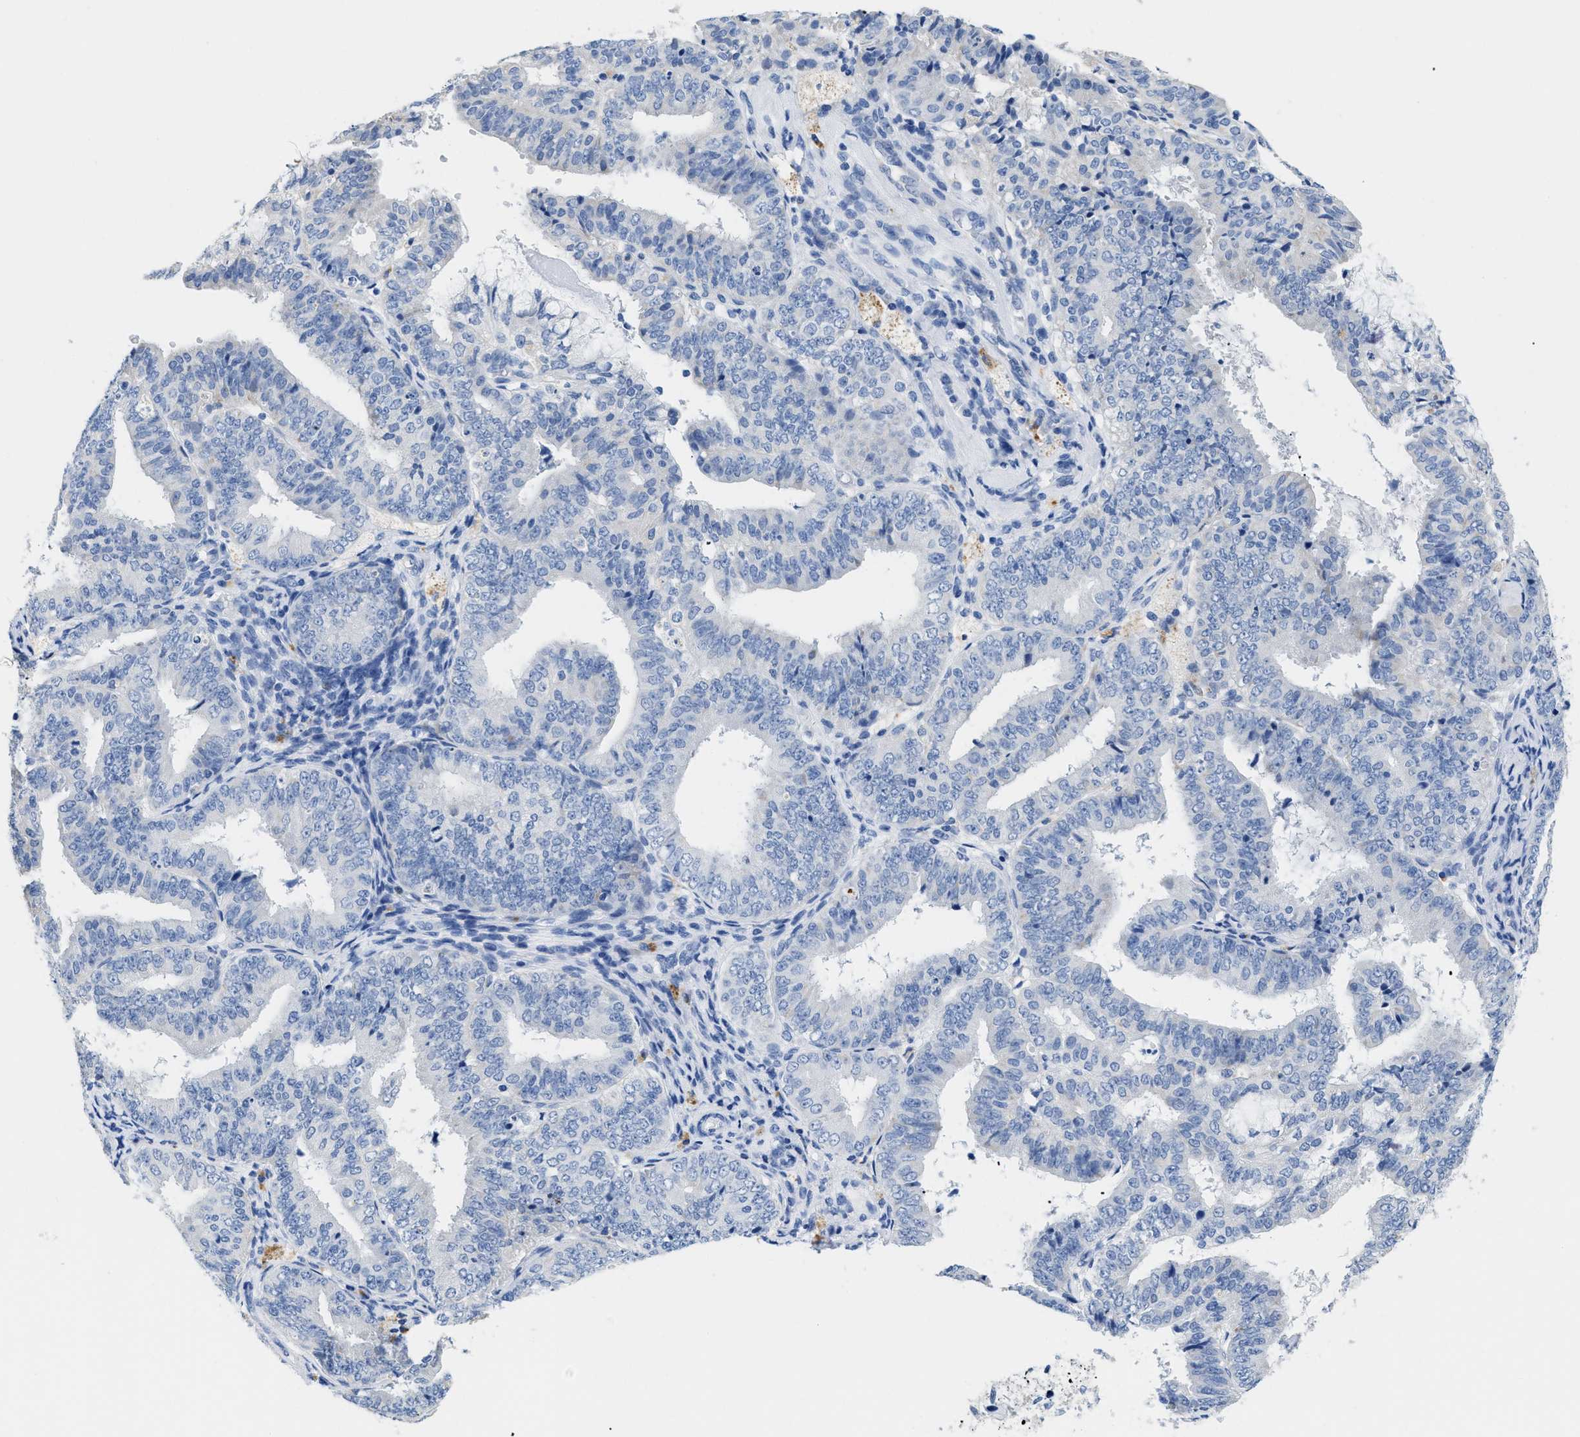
{"staining": {"intensity": "negative", "quantity": "none", "location": "none"}, "tissue": "endometrial cancer", "cell_type": "Tumor cells", "image_type": "cancer", "snomed": [{"axis": "morphology", "description": "Adenocarcinoma, NOS"}, {"axis": "topography", "description": "Endometrium"}], "caption": "This micrograph is of endometrial adenocarcinoma stained with immunohistochemistry (IHC) to label a protein in brown with the nuclei are counter-stained blue. There is no expression in tumor cells.", "gene": "APOBEC2", "patient": {"sex": "female", "age": 63}}